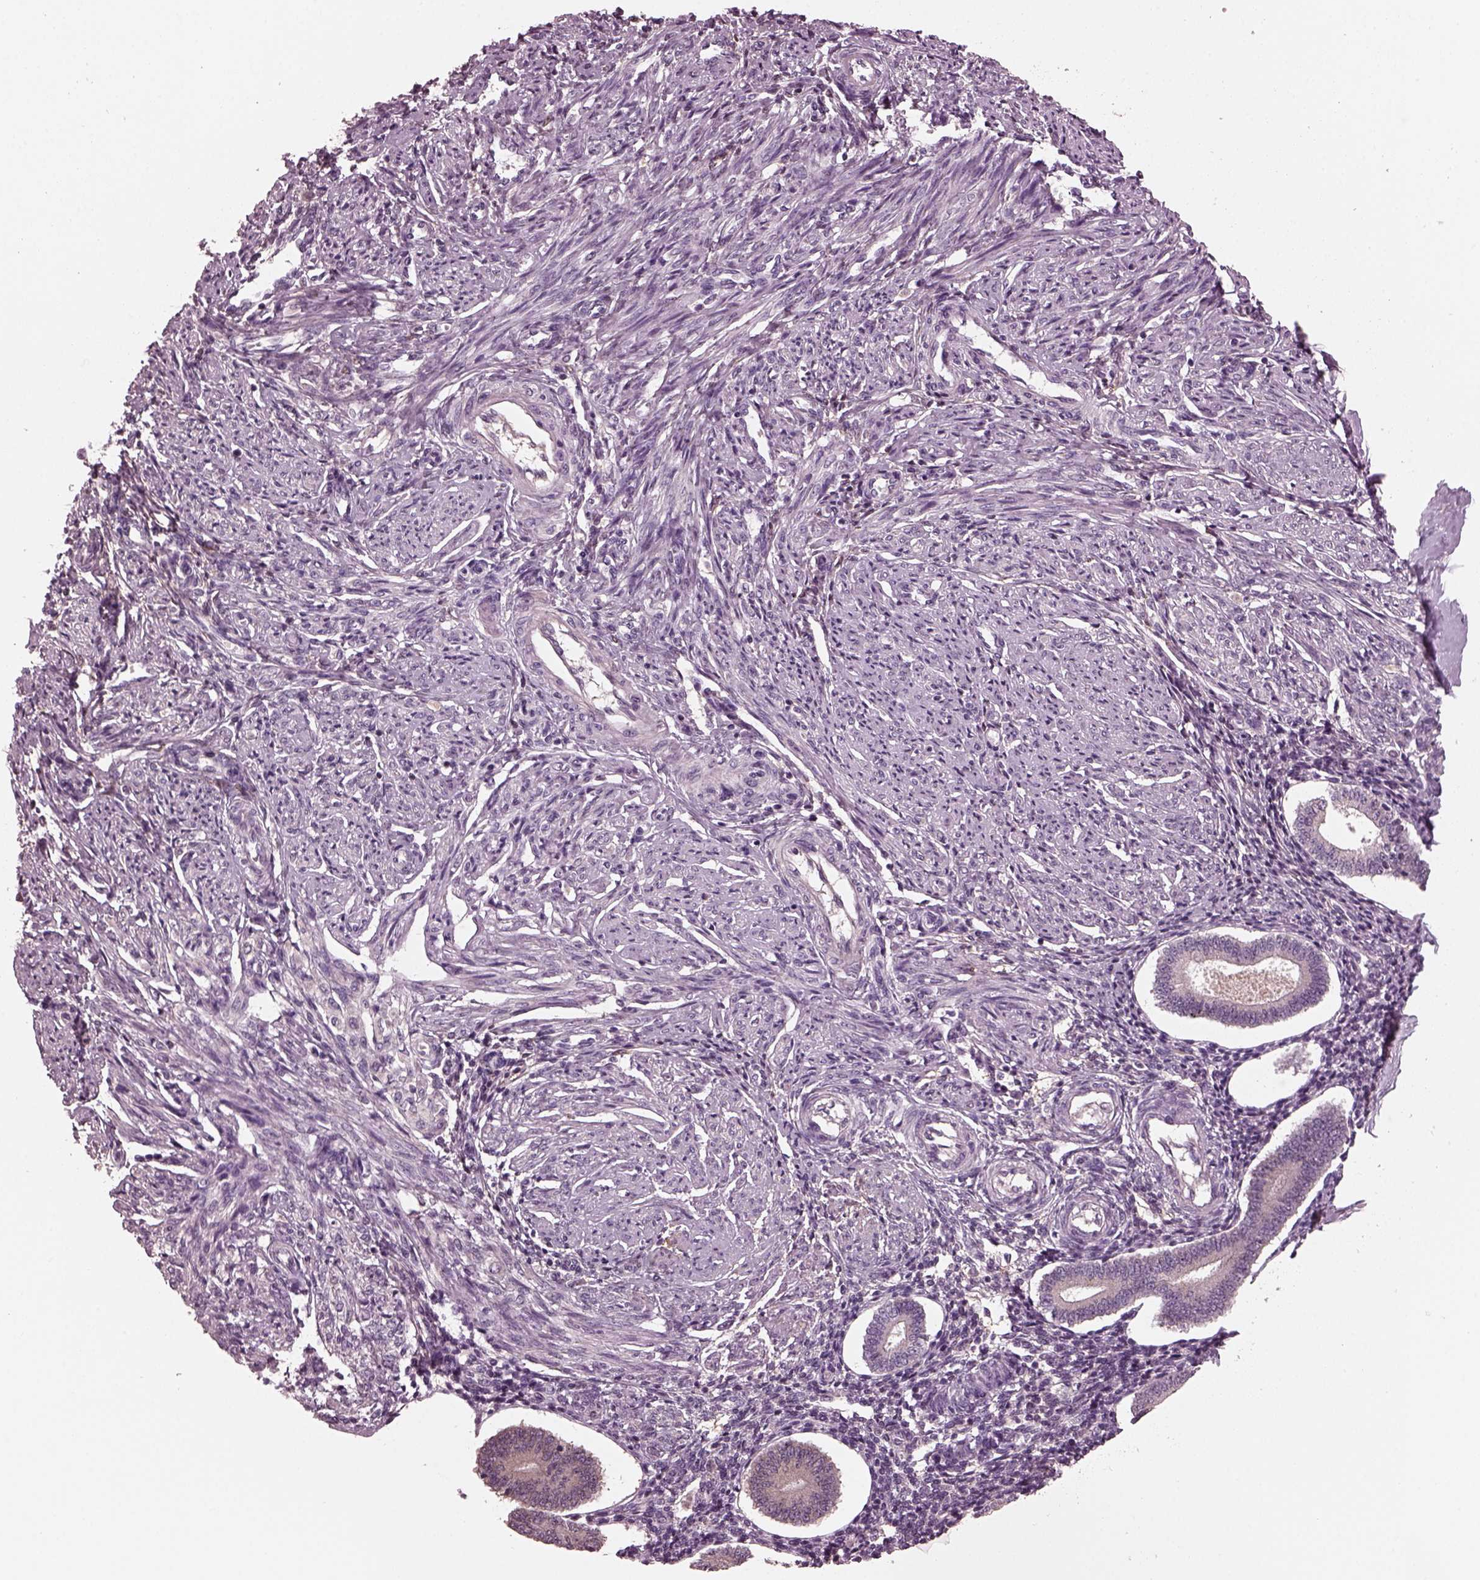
{"staining": {"intensity": "negative", "quantity": "none", "location": "none"}, "tissue": "endometrium", "cell_type": "Cells in endometrial stroma", "image_type": "normal", "snomed": [{"axis": "morphology", "description": "Normal tissue, NOS"}, {"axis": "topography", "description": "Endometrium"}], "caption": "This micrograph is of normal endometrium stained with immunohistochemistry to label a protein in brown with the nuclei are counter-stained blue. There is no staining in cells in endometrial stroma. The staining was performed using DAB (3,3'-diaminobenzidine) to visualize the protein expression in brown, while the nuclei were stained in blue with hematoxylin (Magnification: 20x).", "gene": "PORCN", "patient": {"sex": "female", "age": 40}}